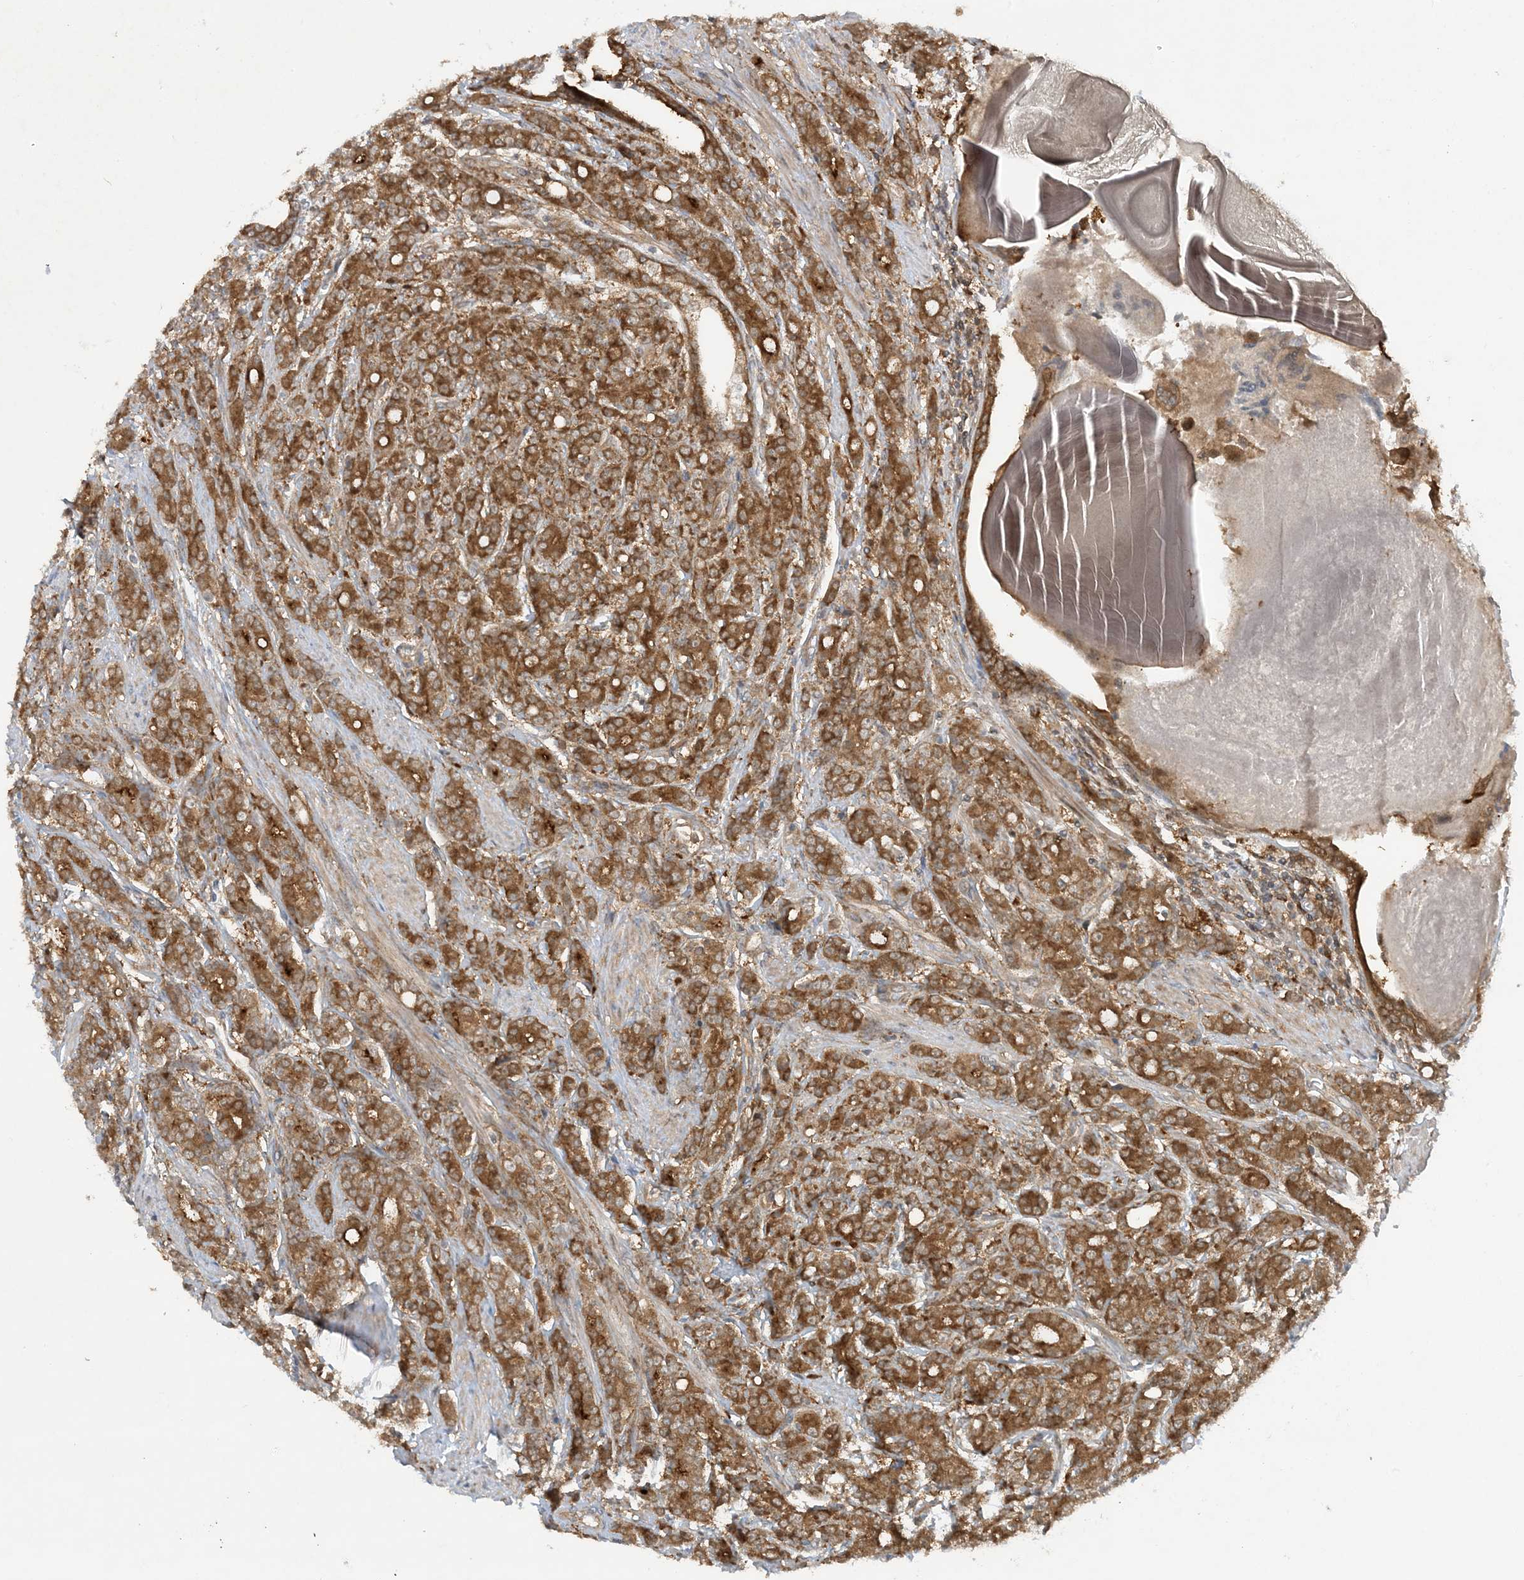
{"staining": {"intensity": "moderate", "quantity": ">75%", "location": "cytoplasmic/membranous"}, "tissue": "prostate cancer", "cell_type": "Tumor cells", "image_type": "cancer", "snomed": [{"axis": "morphology", "description": "Adenocarcinoma, High grade"}, {"axis": "topography", "description": "Prostate"}], "caption": "A photomicrograph of human prostate cancer stained for a protein displays moderate cytoplasmic/membranous brown staining in tumor cells.", "gene": "STAM2", "patient": {"sex": "male", "age": 62}}